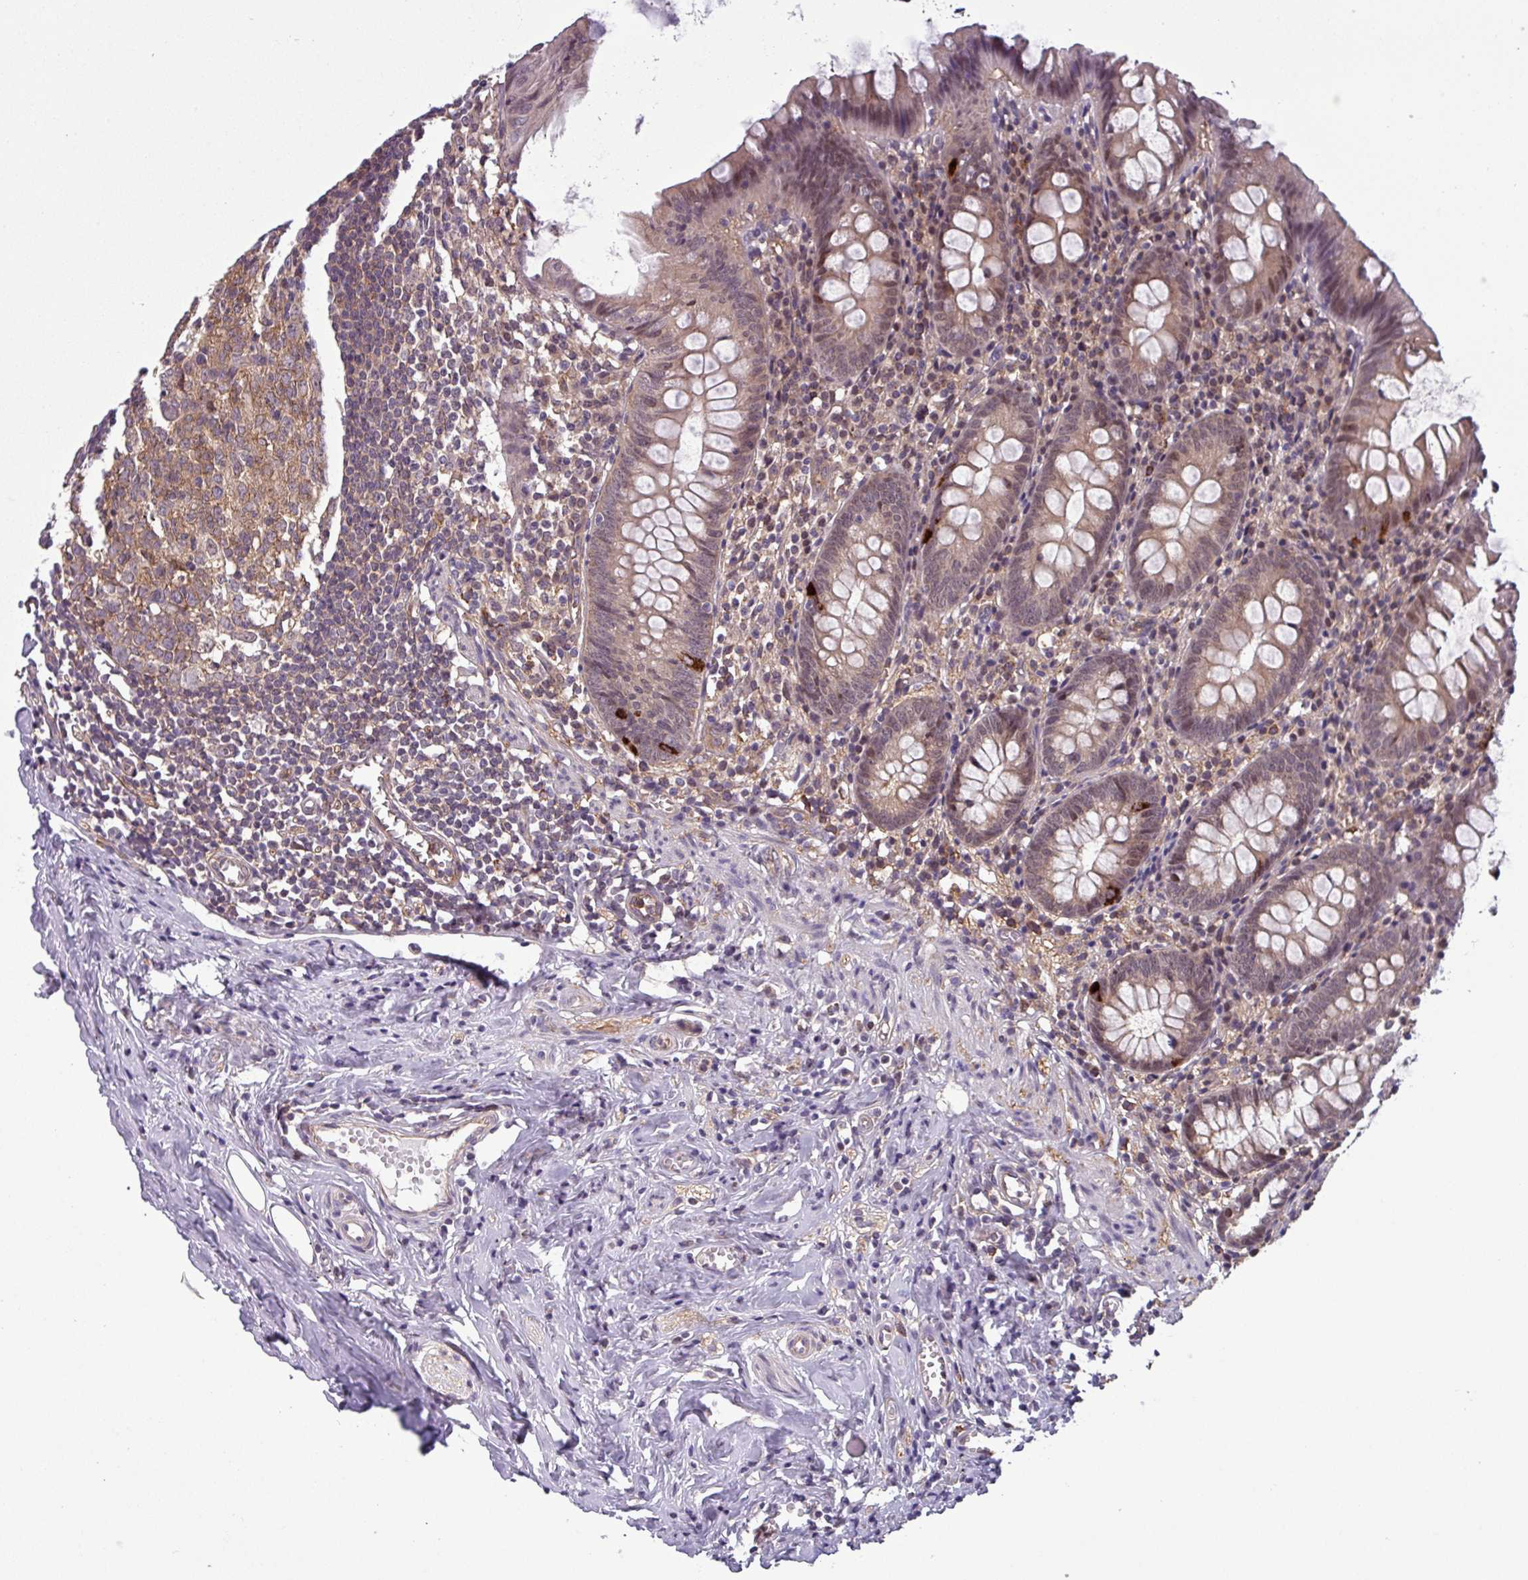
{"staining": {"intensity": "moderate", "quantity": ">75%", "location": "cytoplasmic/membranous,nuclear"}, "tissue": "appendix", "cell_type": "Glandular cells", "image_type": "normal", "snomed": [{"axis": "morphology", "description": "Normal tissue, NOS"}, {"axis": "topography", "description": "Appendix"}], "caption": "Protein staining by IHC shows moderate cytoplasmic/membranous,nuclear staining in approximately >75% of glandular cells in normal appendix. Immunohistochemistry stains the protein of interest in brown and the nuclei are stained blue.", "gene": "NPFFR1", "patient": {"sex": "female", "age": 51}}